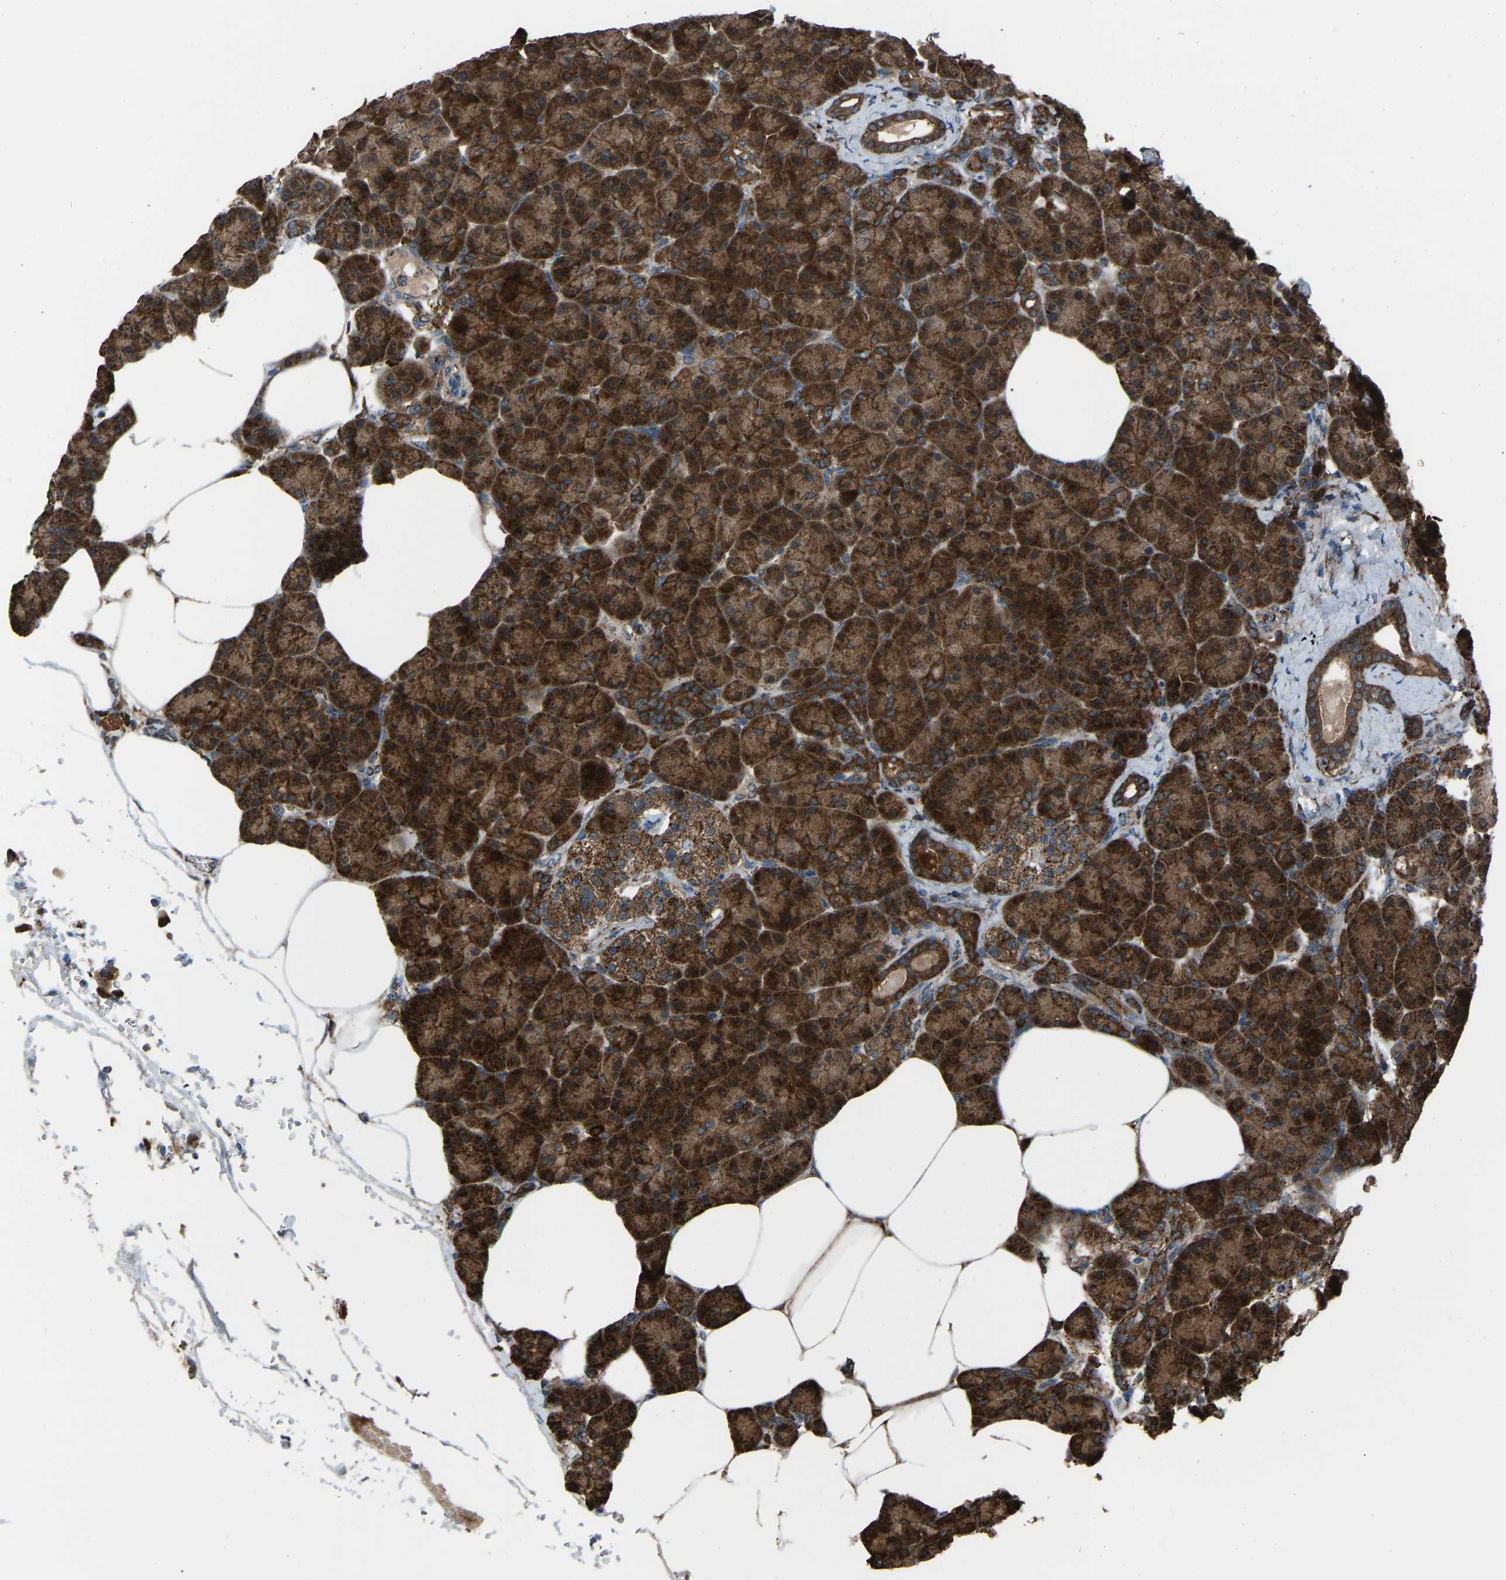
{"staining": {"intensity": "strong", "quantity": ">75%", "location": "cytoplasmic/membranous"}, "tissue": "pancreas", "cell_type": "Exocrine glandular cells", "image_type": "normal", "snomed": [{"axis": "morphology", "description": "Normal tissue, NOS"}, {"axis": "topography", "description": "Pancreas"}], "caption": "Protein positivity by IHC shows strong cytoplasmic/membranous staining in about >75% of exocrine glandular cells in normal pancreas.", "gene": "AKR1A1", "patient": {"sex": "female", "age": 70}}